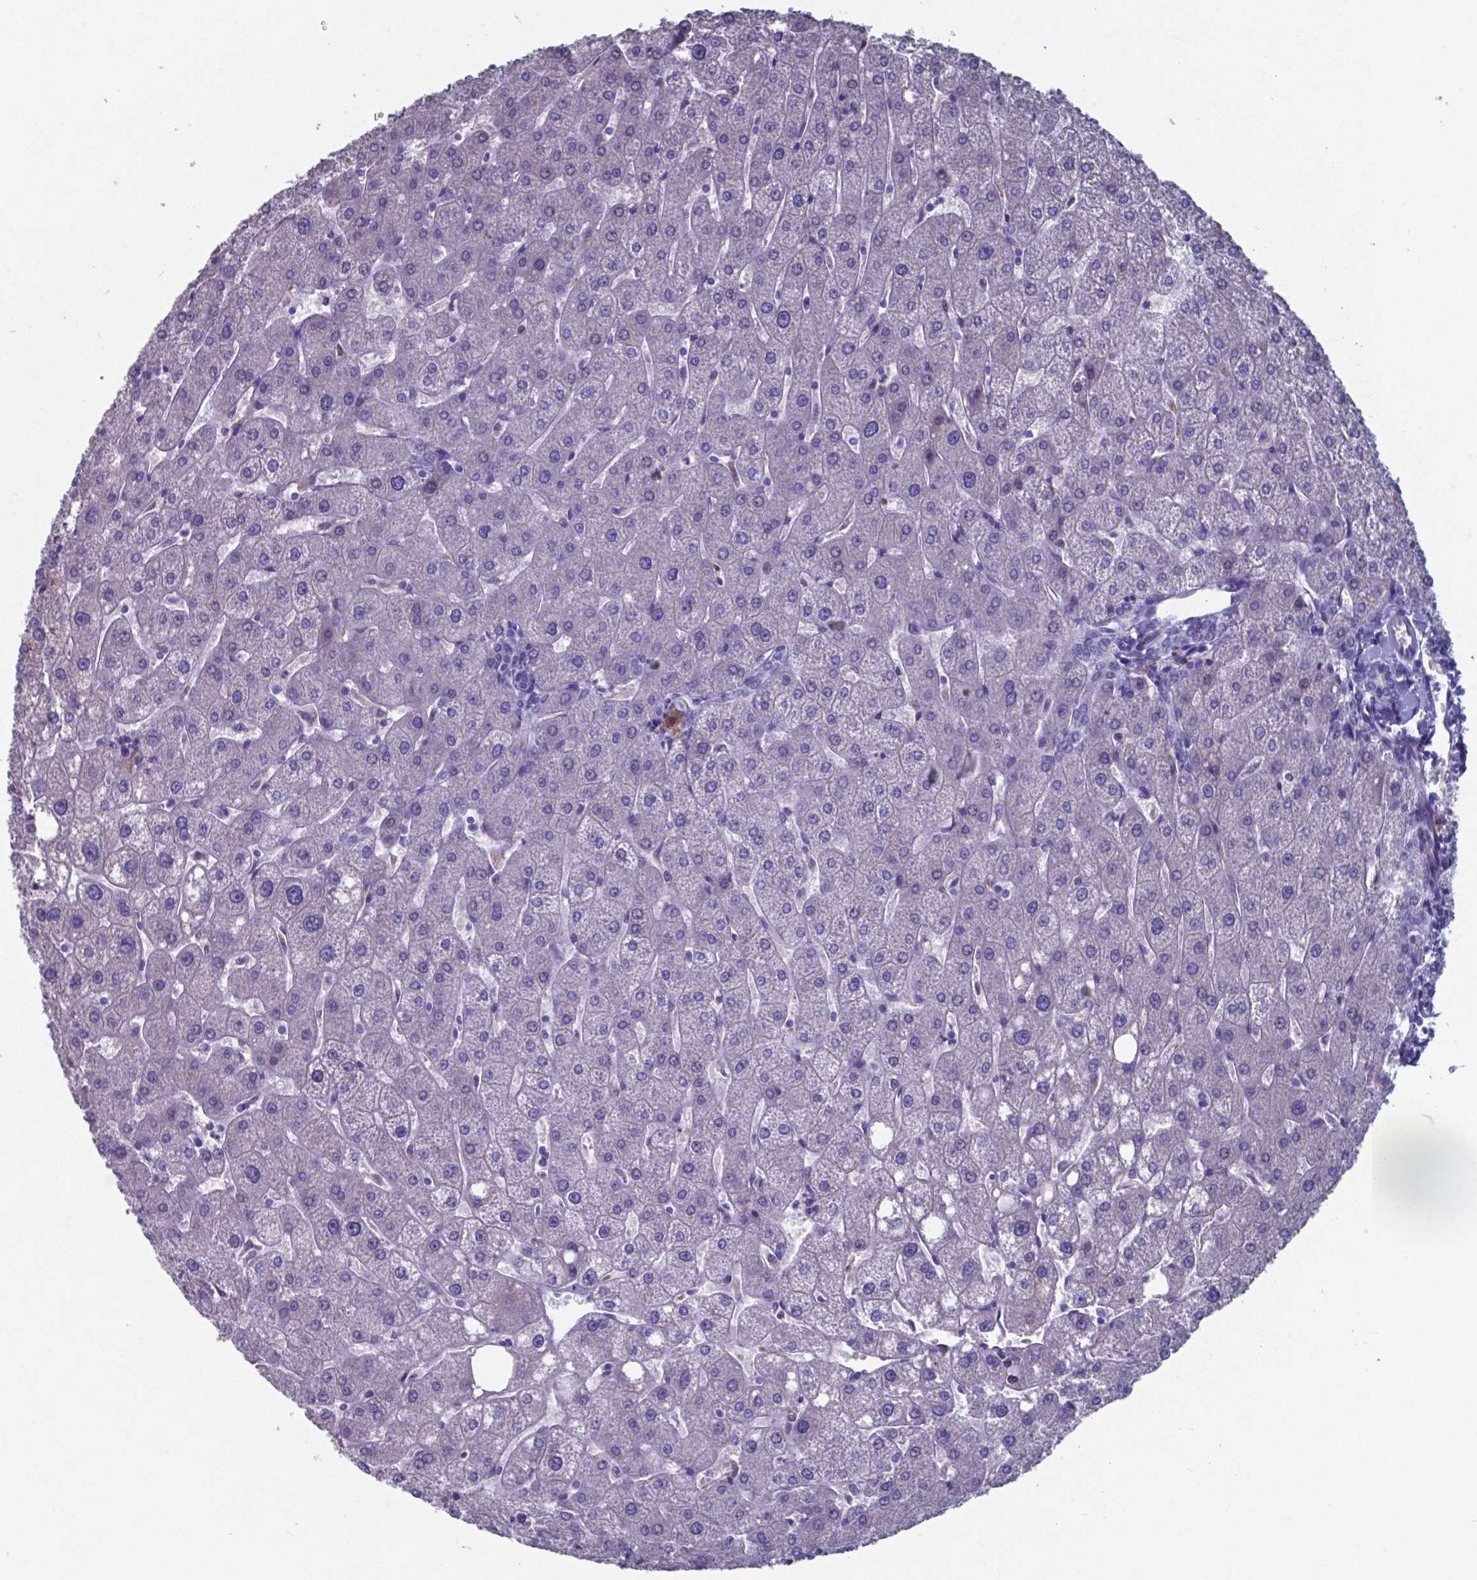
{"staining": {"intensity": "negative", "quantity": "none", "location": "none"}, "tissue": "liver", "cell_type": "Cholangiocytes", "image_type": "normal", "snomed": [{"axis": "morphology", "description": "Normal tissue, NOS"}, {"axis": "topography", "description": "Liver"}], "caption": "The micrograph shows no staining of cholangiocytes in benign liver. (Brightfield microscopy of DAB (3,3'-diaminobenzidine) immunohistochemistry at high magnification).", "gene": "TTR", "patient": {"sex": "male", "age": 67}}